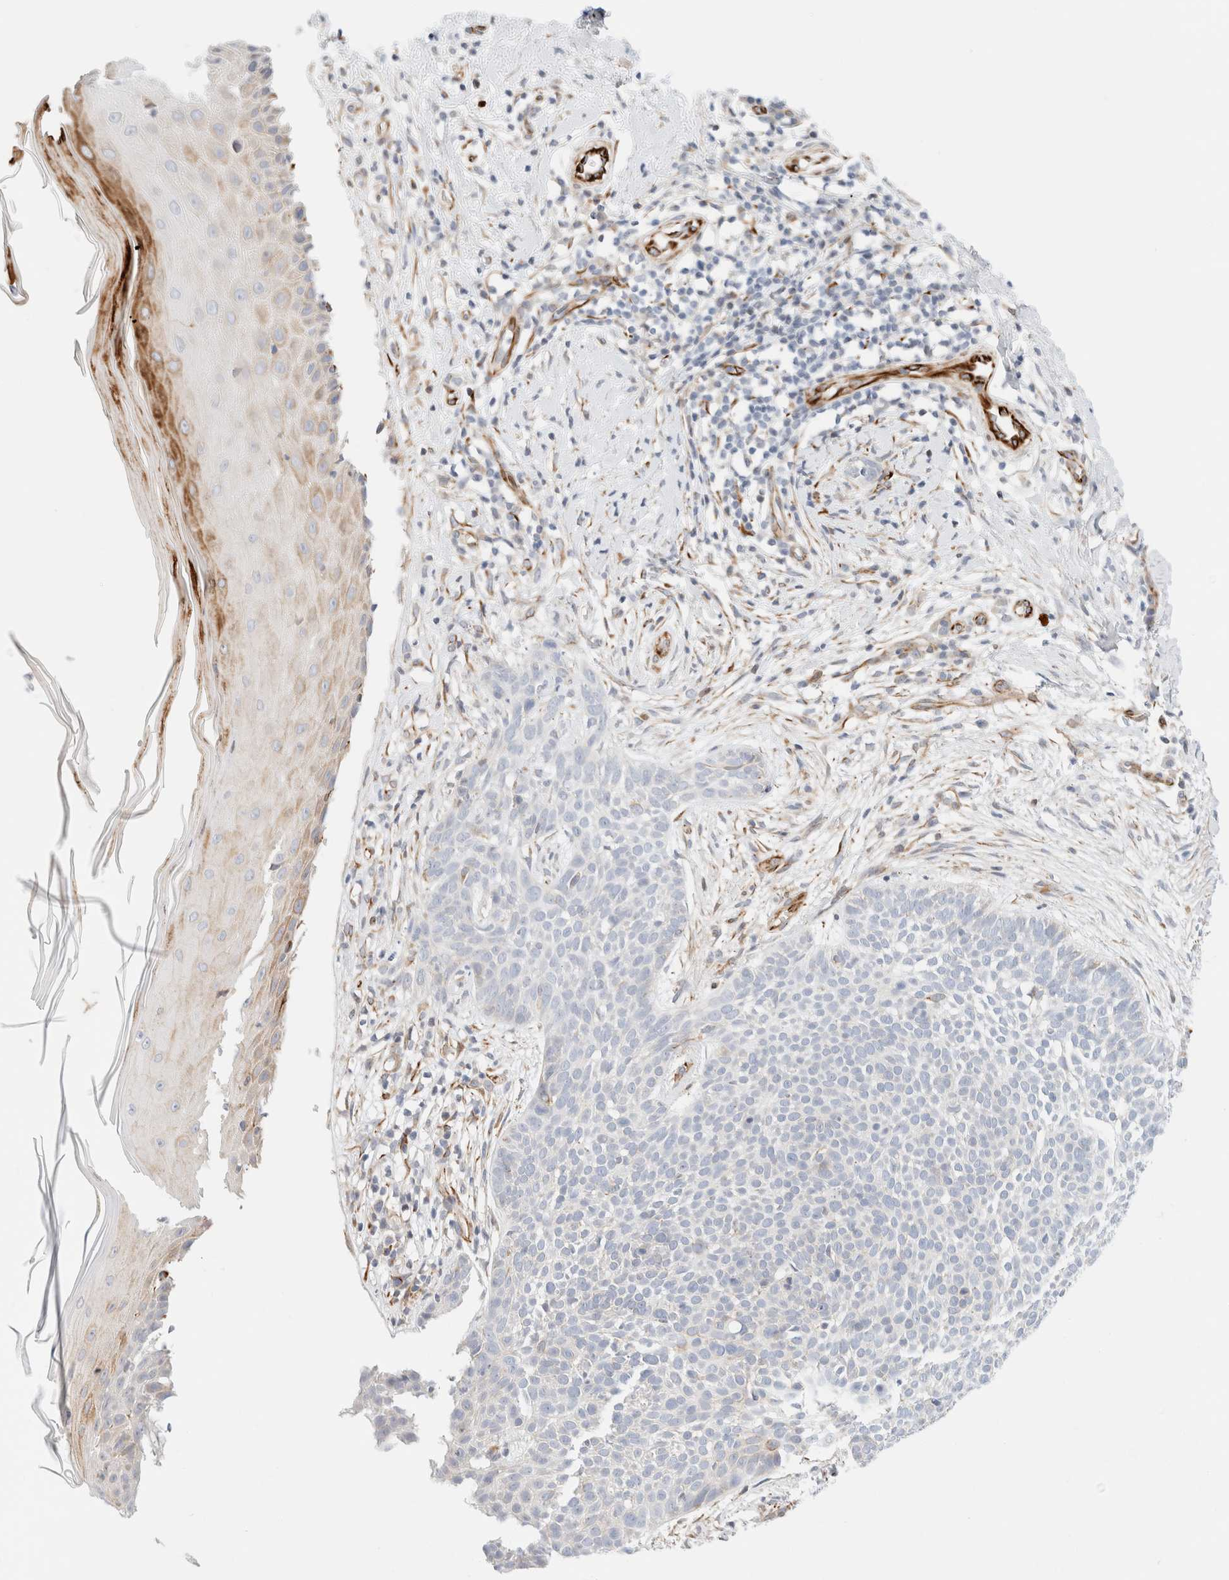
{"staining": {"intensity": "negative", "quantity": "none", "location": "none"}, "tissue": "skin cancer", "cell_type": "Tumor cells", "image_type": "cancer", "snomed": [{"axis": "morphology", "description": "Normal tissue, NOS"}, {"axis": "morphology", "description": "Basal cell carcinoma"}, {"axis": "topography", "description": "Skin"}], "caption": "The histopathology image displays no staining of tumor cells in skin cancer.", "gene": "SLC25A48", "patient": {"sex": "male", "age": 67}}